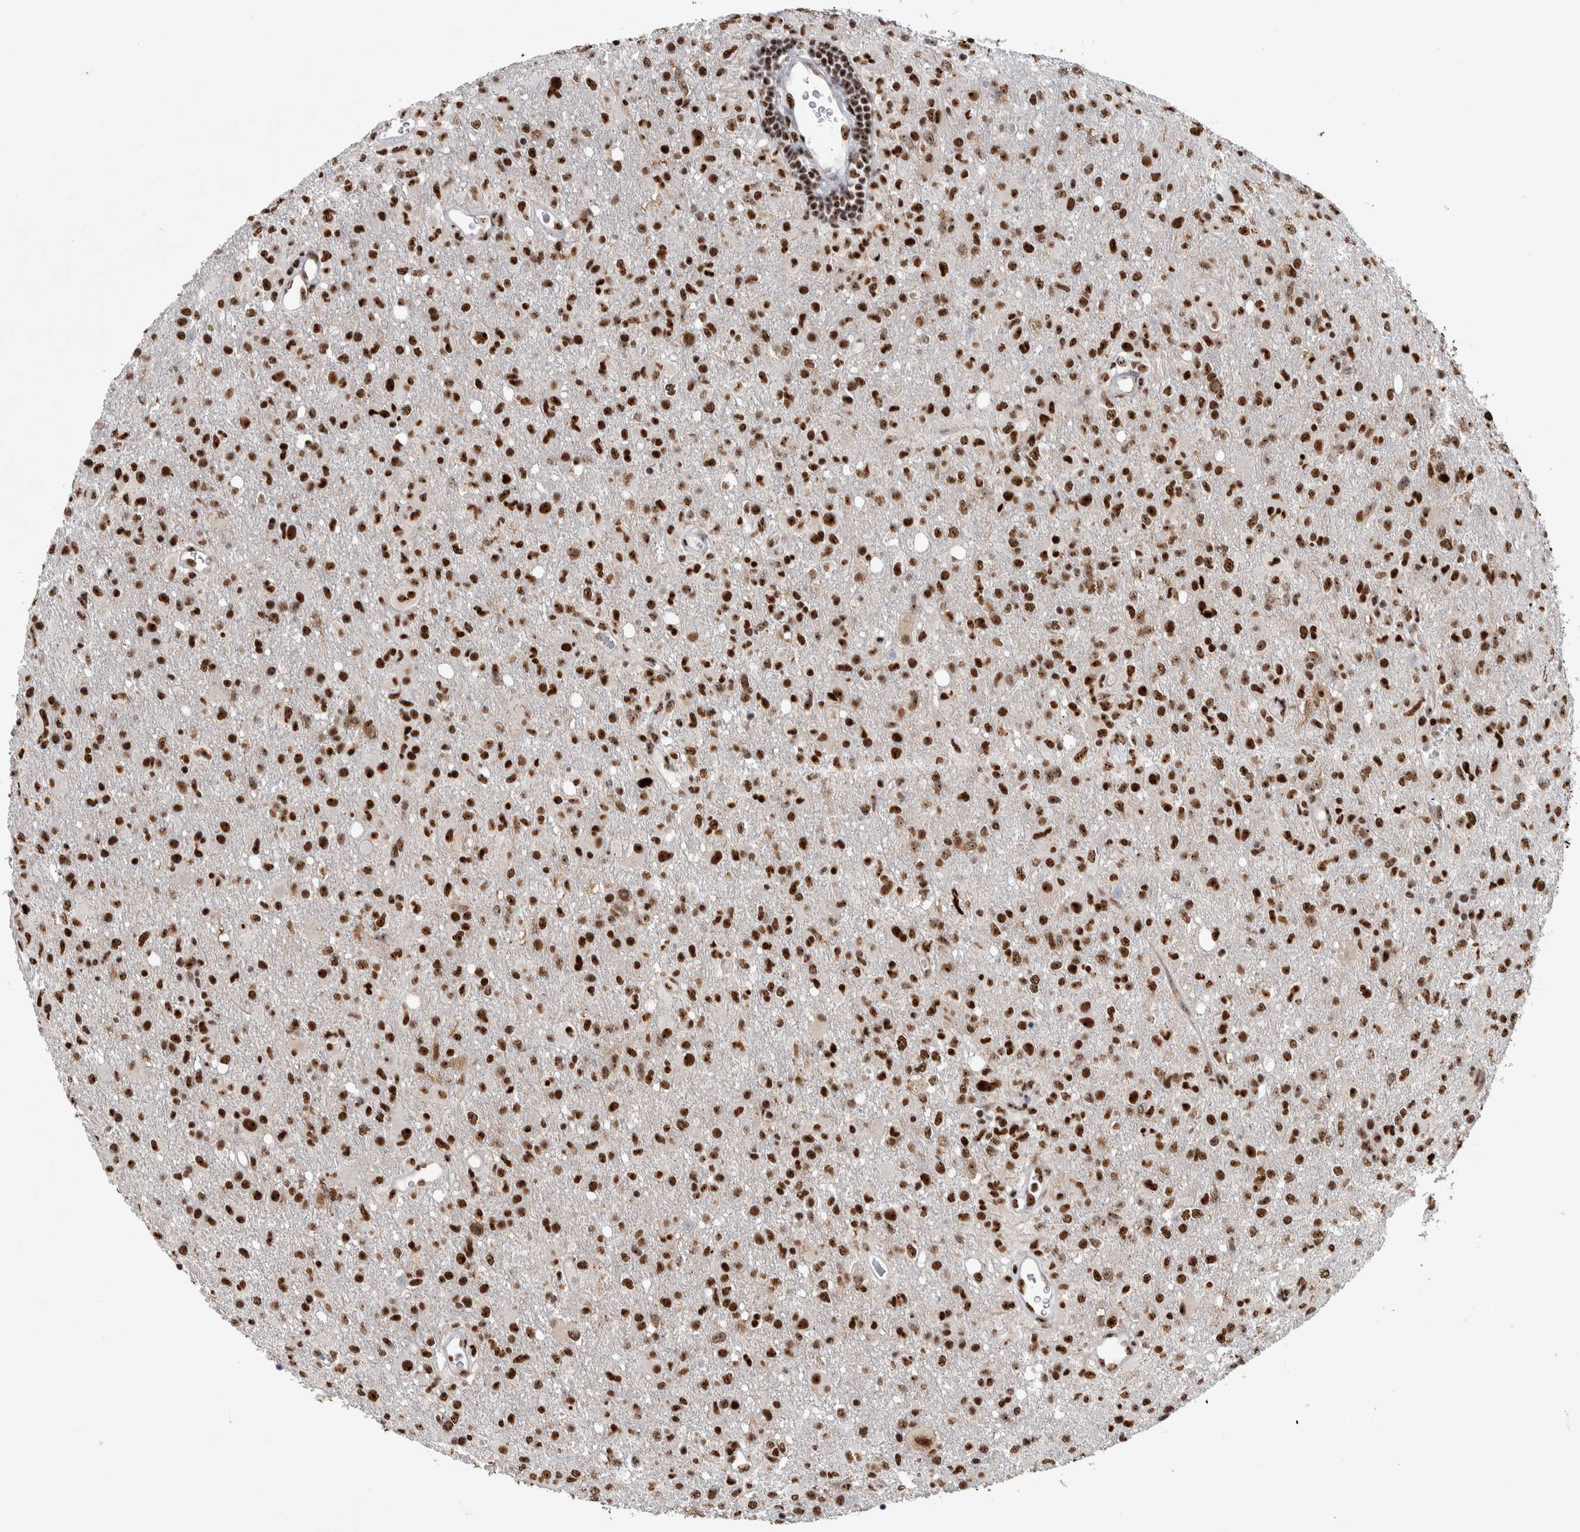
{"staining": {"intensity": "strong", "quantity": ">75%", "location": "nuclear"}, "tissue": "glioma", "cell_type": "Tumor cells", "image_type": "cancer", "snomed": [{"axis": "morphology", "description": "Glioma, malignant, High grade"}, {"axis": "topography", "description": "Brain"}], "caption": "IHC of glioma reveals high levels of strong nuclear positivity in about >75% of tumor cells.", "gene": "NCL", "patient": {"sex": "female", "age": 57}}